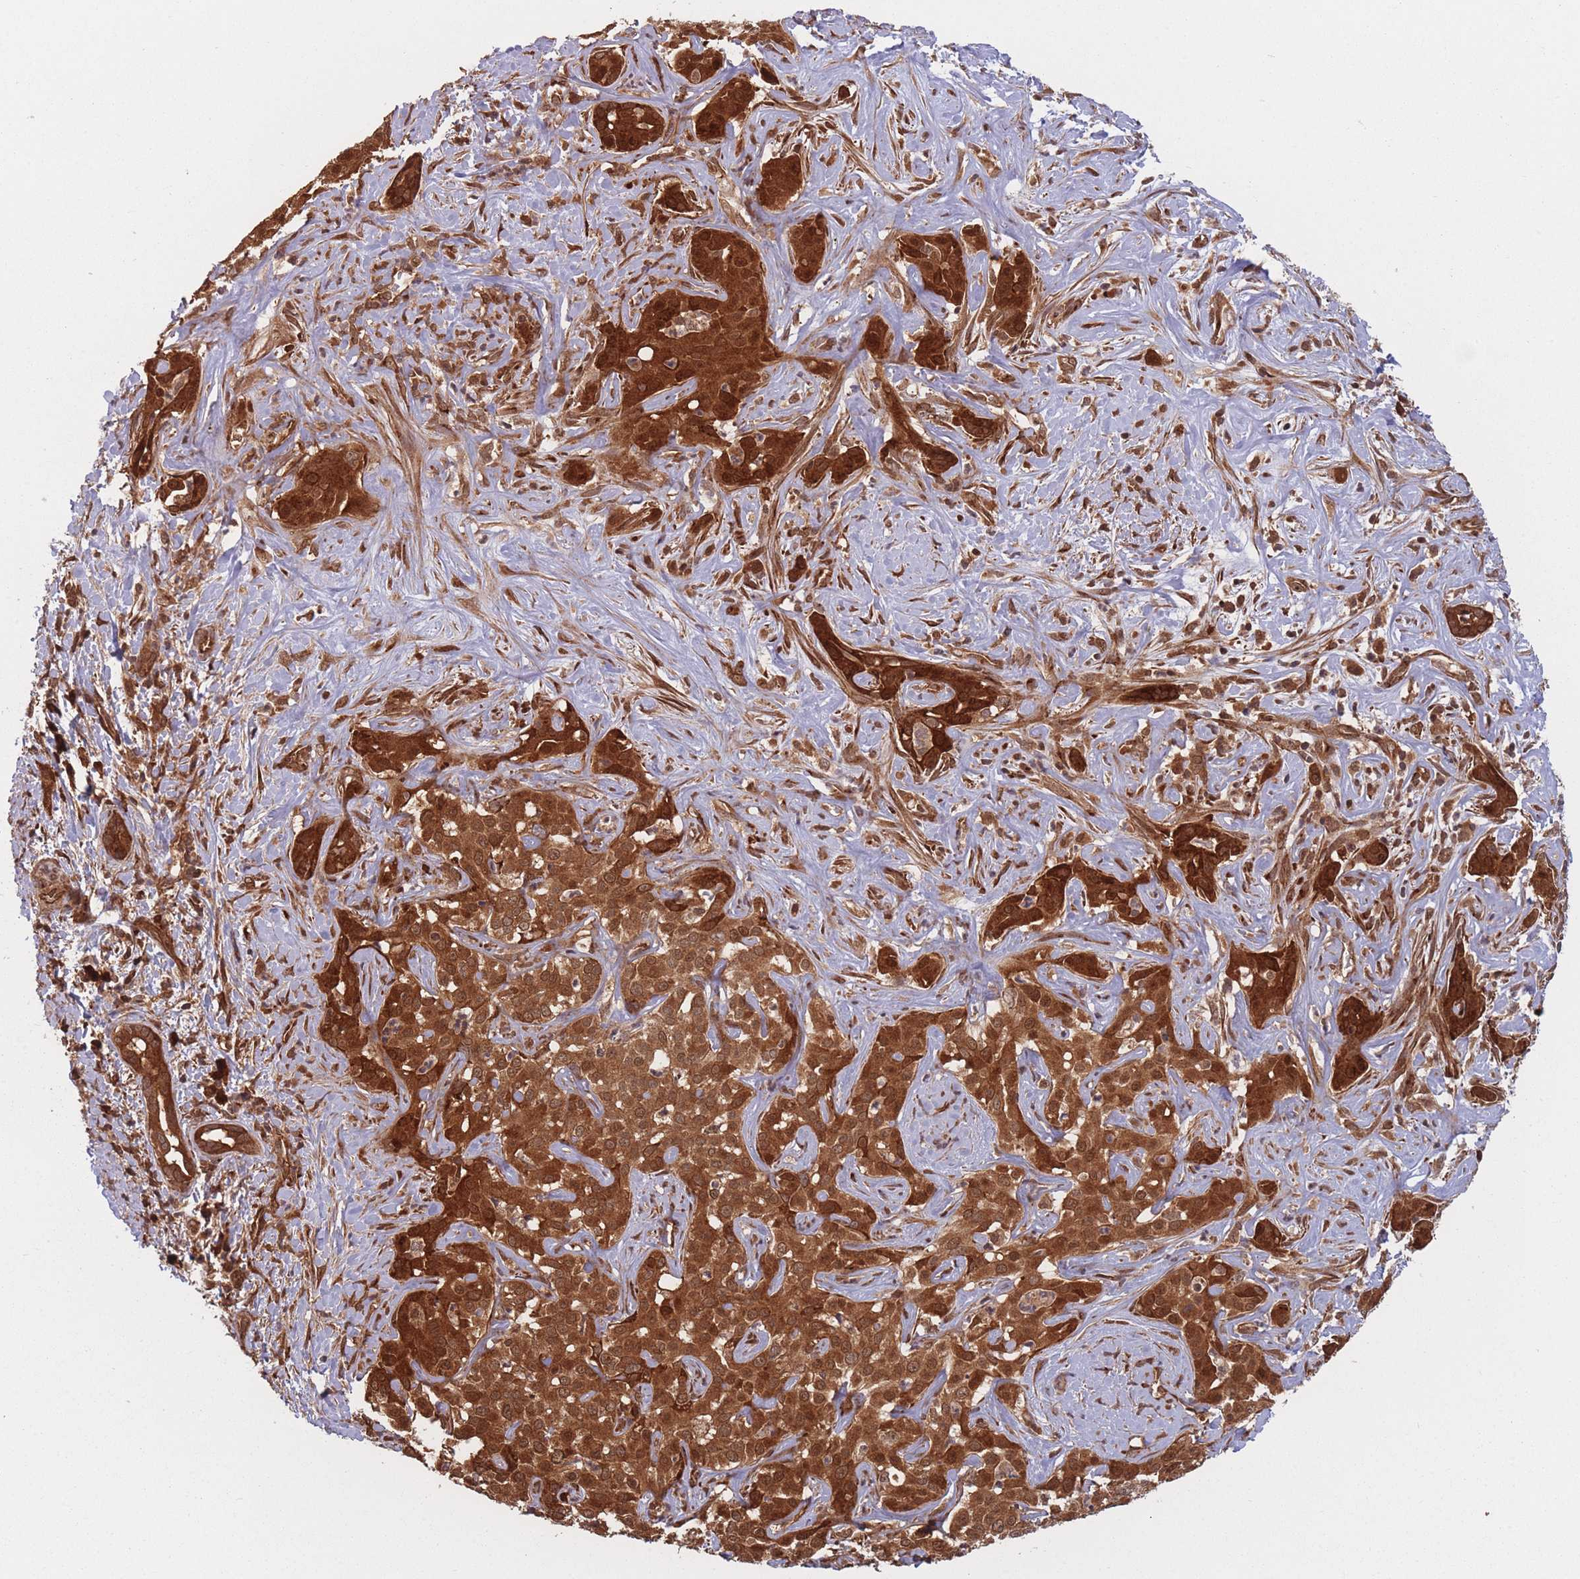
{"staining": {"intensity": "strong", "quantity": ">75%", "location": "cytoplasmic/membranous,nuclear"}, "tissue": "liver cancer", "cell_type": "Tumor cells", "image_type": "cancer", "snomed": [{"axis": "morphology", "description": "Cholangiocarcinoma"}, {"axis": "topography", "description": "Liver"}], "caption": "Cholangiocarcinoma (liver) stained with immunohistochemistry (IHC) exhibits strong cytoplasmic/membranous and nuclear staining in approximately >75% of tumor cells.", "gene": "PODXL2", "patient": {"sex": "male", "age": 67}}